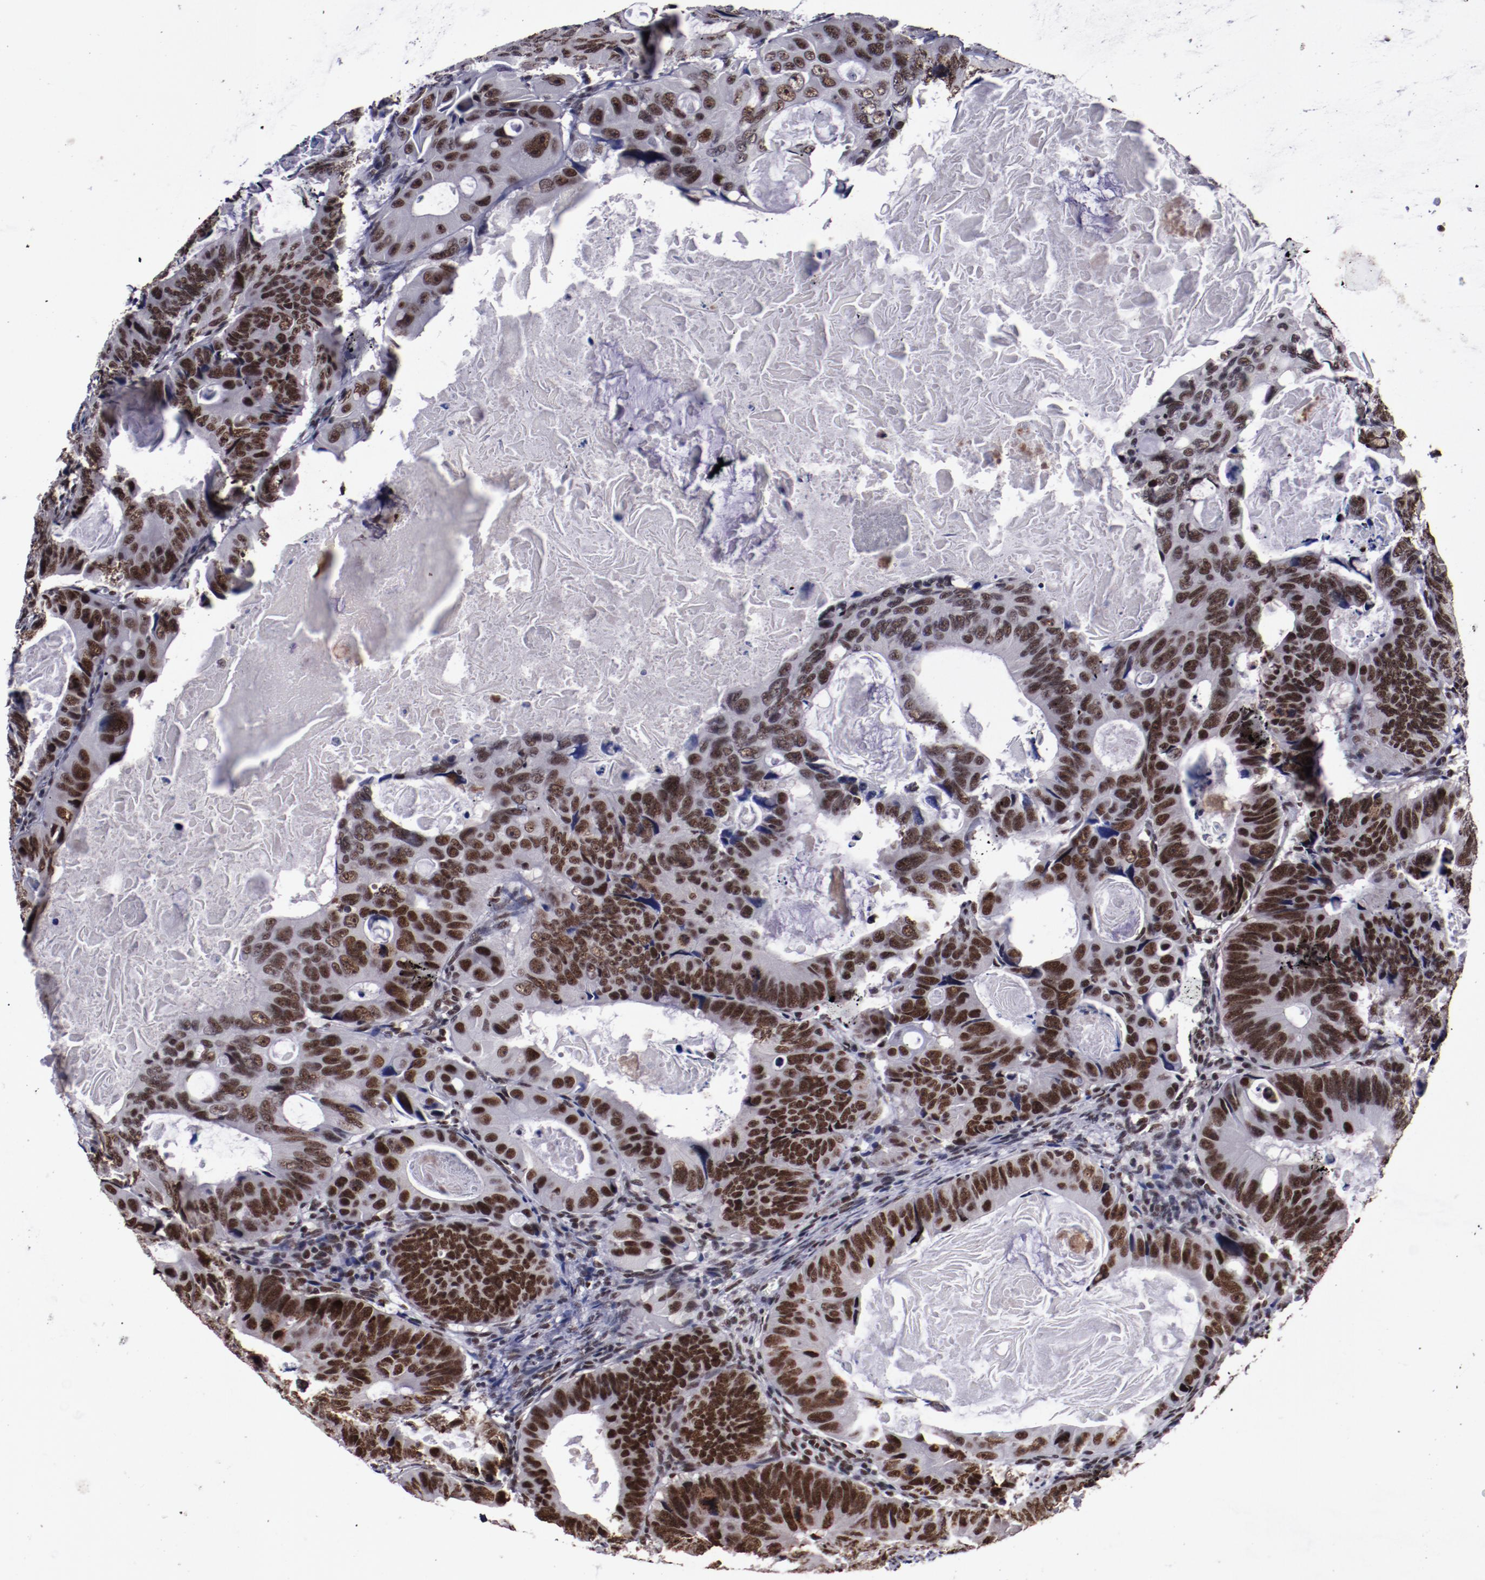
{"staining": {"intensity": "strong", "quantity": ">75%", "location": "nuclear"}, "tissue": "colorectal cancer", "cell_type": "Tumor cells", "image_type": "cancer", "snomed": [{"axis": "morphology", "description": "Adenocarcinoma, NOS"}, {"axis": "topography", "description": "Colon"}], "caption": "Human colorectal cancer stained with a protein marker displays strong staining in tumor cells.", "gene": "ERH", "patient": {"sex": "female", "age": 55}}